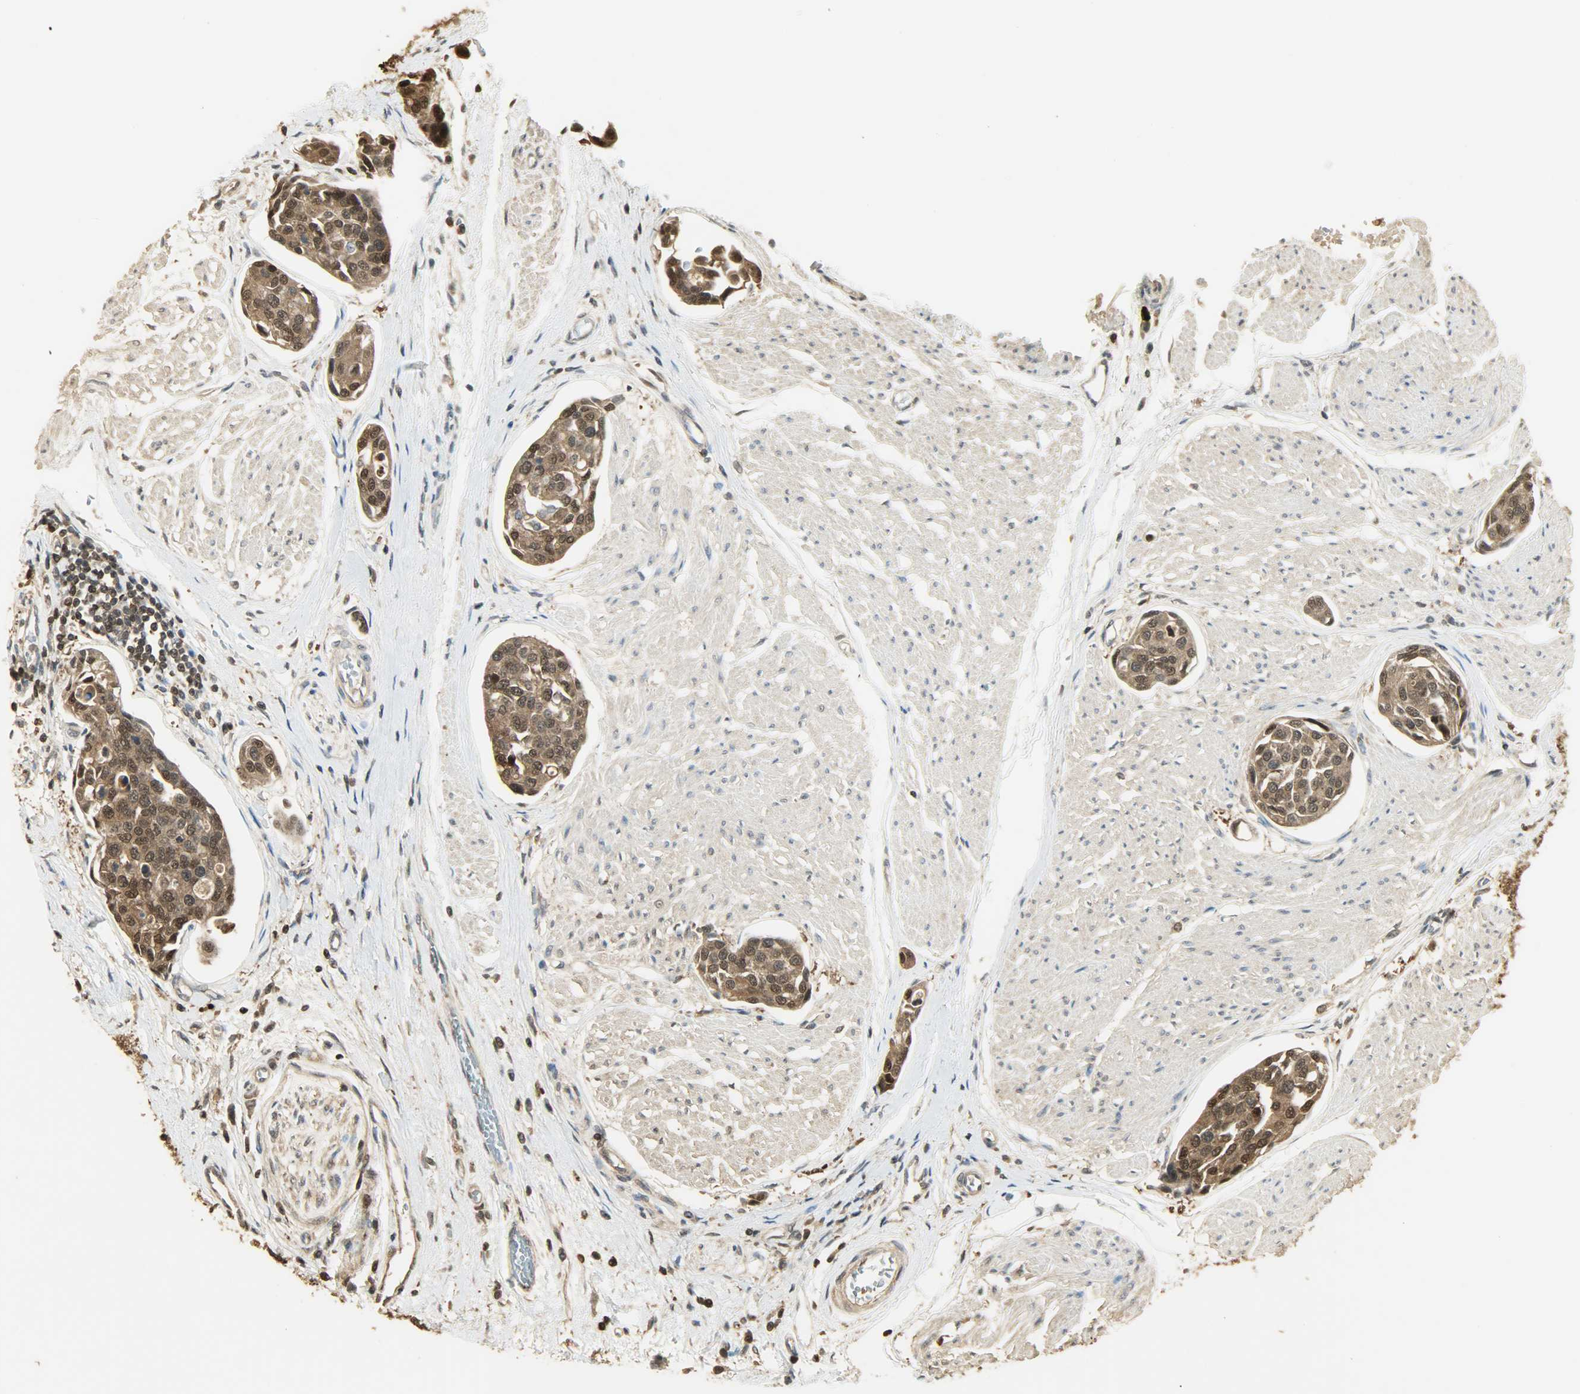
{"staining": {"intensity": "strong", "quantity": ">75%", "location": "cytoplasmic/membranous,nuclear"}, "tissue": "urothelial cancer", "cell_type": "Tumor cells", "image_type": "cancer", "snomed": [{"axis": "morphology", "description": "Urothelial carcinoma, High grade"}, {"axis": "topography", "description": "Urinary bladder"}], "caption": "The histopathology image reveals immunohistochemical staining of urothelial carcinoma (high-grade). There is strong cytoplasmic/membranous and nuclear staining is present in about >75% of tumor cells.", "gene": "YWHAZ", "patient": {"sex": "male", "age": 78}}